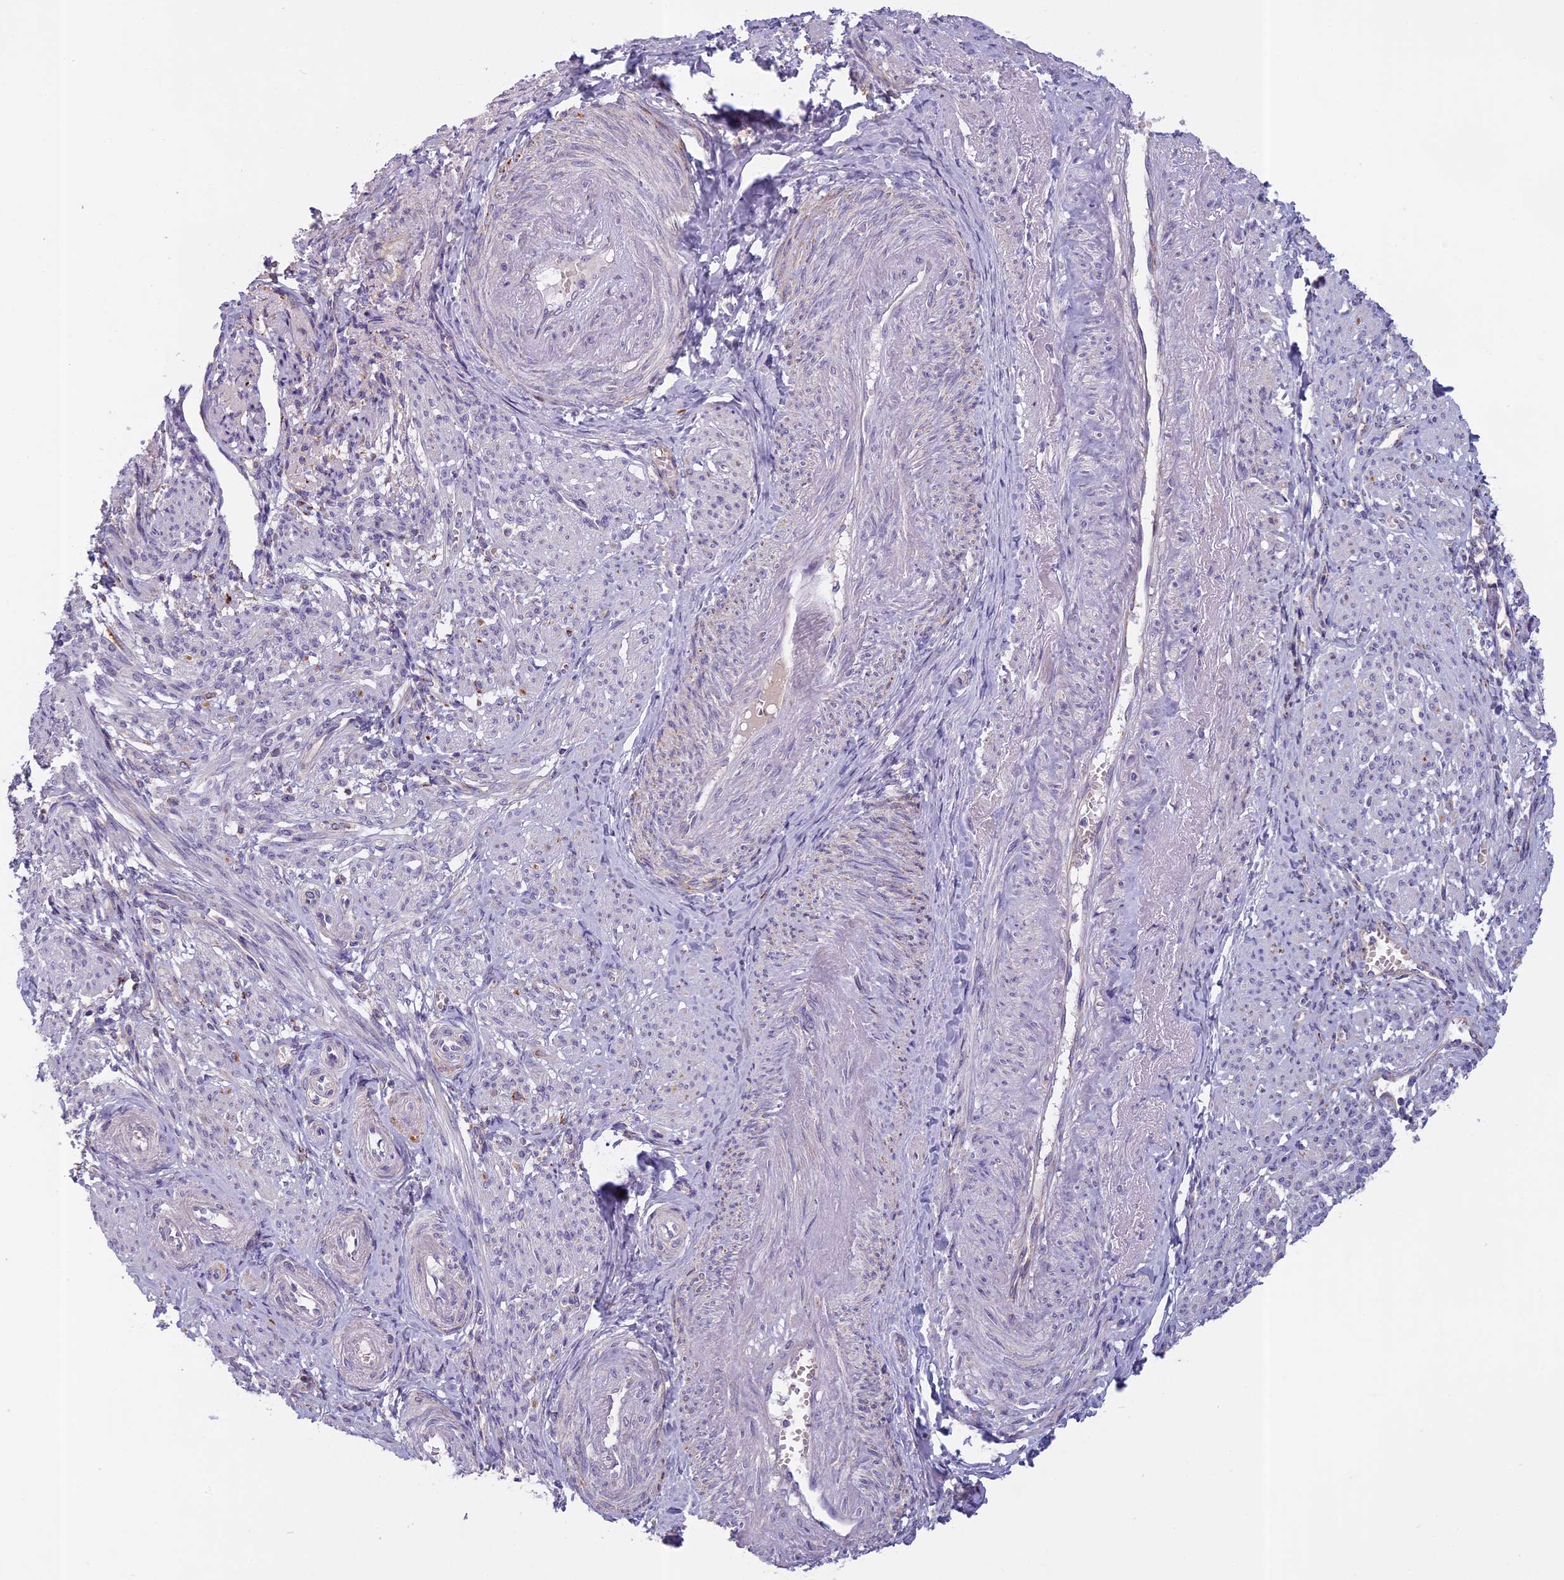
{"staining": {"intensity": "moderate", "quantity": "<25%", "location": "cytoplasmic/membranous"}, "tissue": "smooth muscle", "cell_type": "Smooth muscle cells", "image_type": "normal", "snomed": [{"axis": "morphology", "description": "Normal tissue, NOS"}, {"axis": "topography", "description": "Smooth muscle"}], "caption": "Smooth muscle stained with immunohistochemistry (IHC) reveals moderate cytoplasmic/membranous positivity in approximately <25% of smooth muscle cells.", "gene": "SEMA7A", "patient": {"sex": "female", "age": 39}}